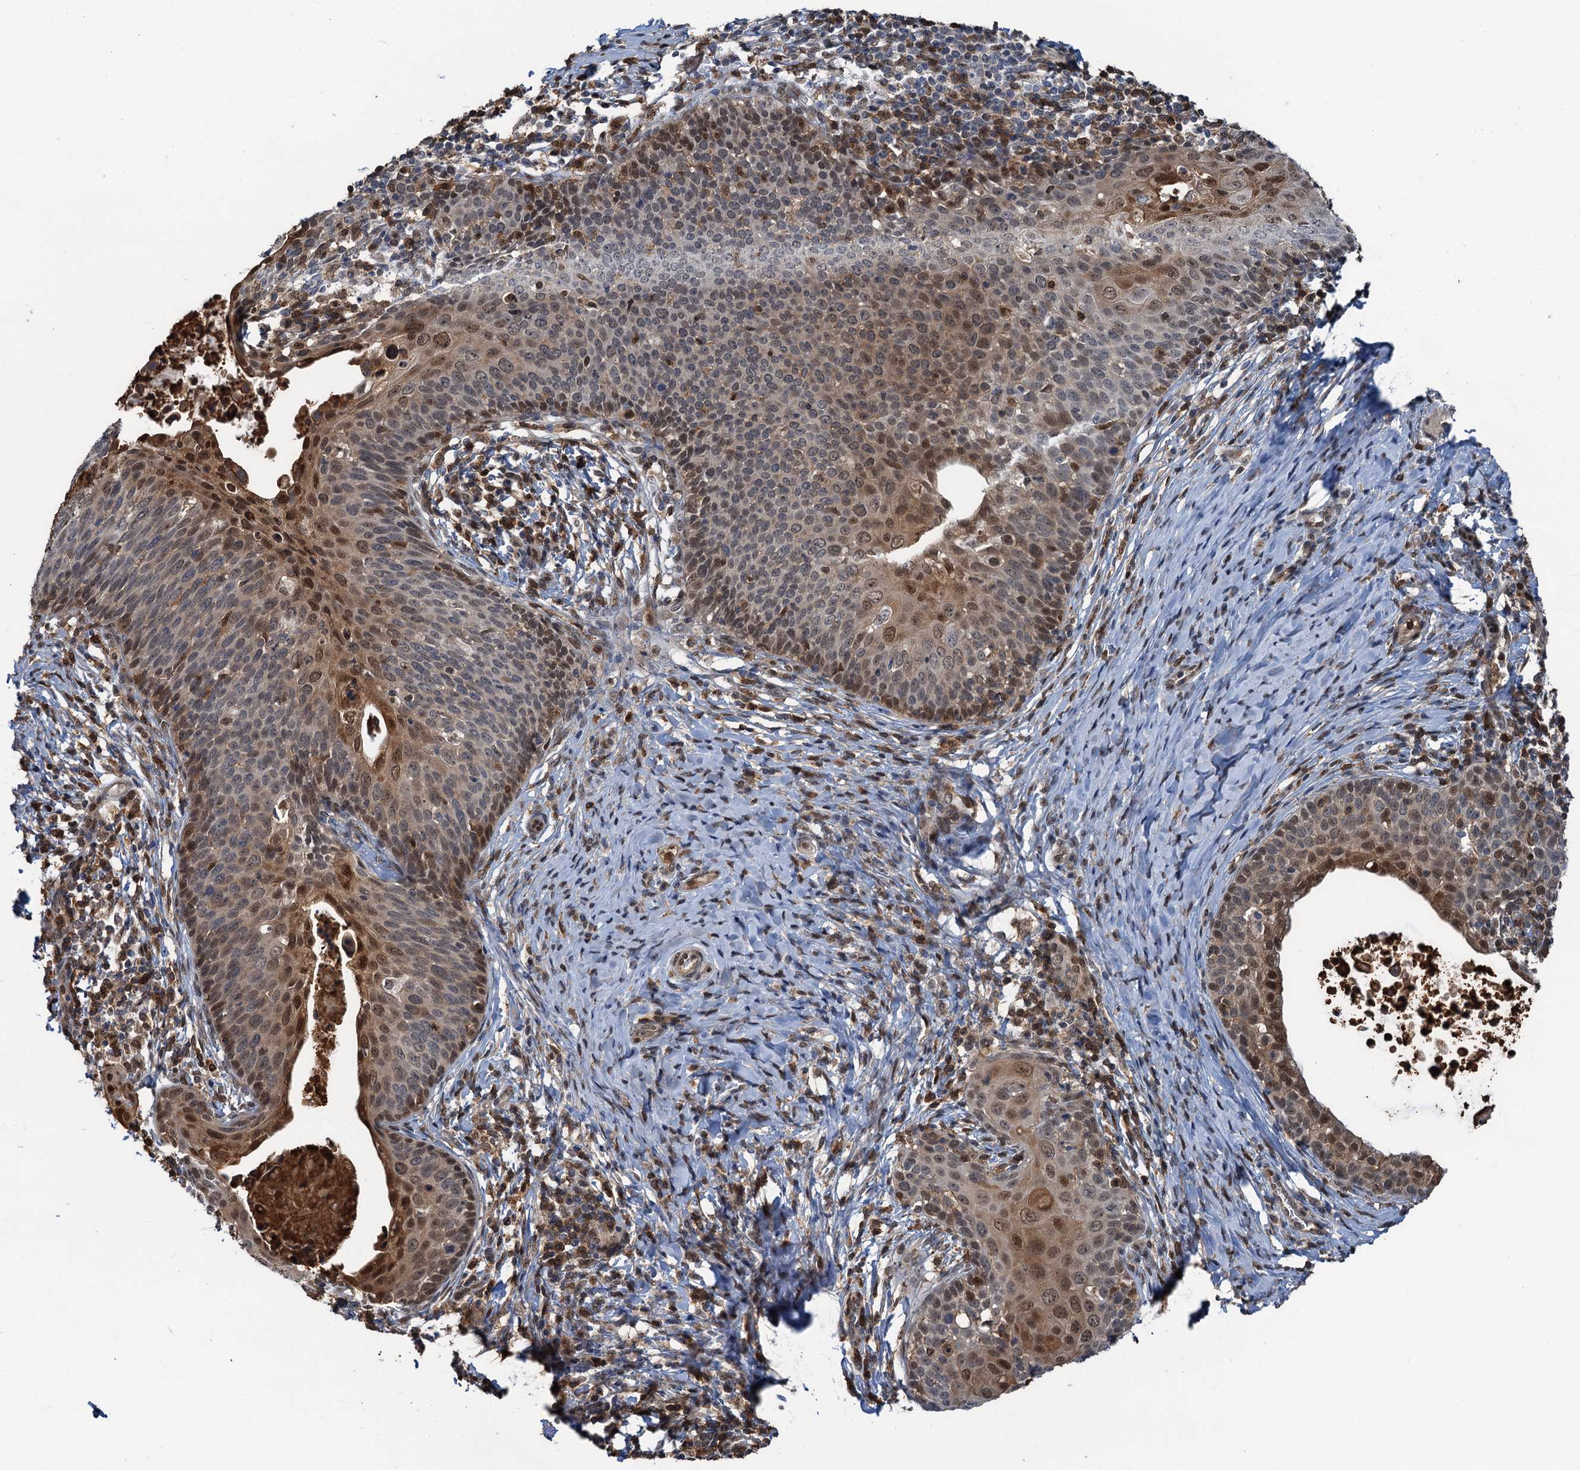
{"staining": {"intensity": "moderate", "quantity": "25%-75%", "location": "cytoplasmic/membranous,nuclear"}, "tissue": "cervical cancer", "cell_type": "Tumor cells", "image_type": "cancer", "snomed": [{"axis": "morphology", "description": "Squamous cell carcinoma, NOS"}, {"axis": "topography", "description": "Cervix"}], "caption": "About 25%-75% of tumor cells in squamous cell carcinoma (cervical) display moderate cytoplasmic/membranous and nuclear protein expression as visualized by brown immunohistochemical staining.", "gene": "ZNF609", "patient": {"sex": "female", "age": 52}}